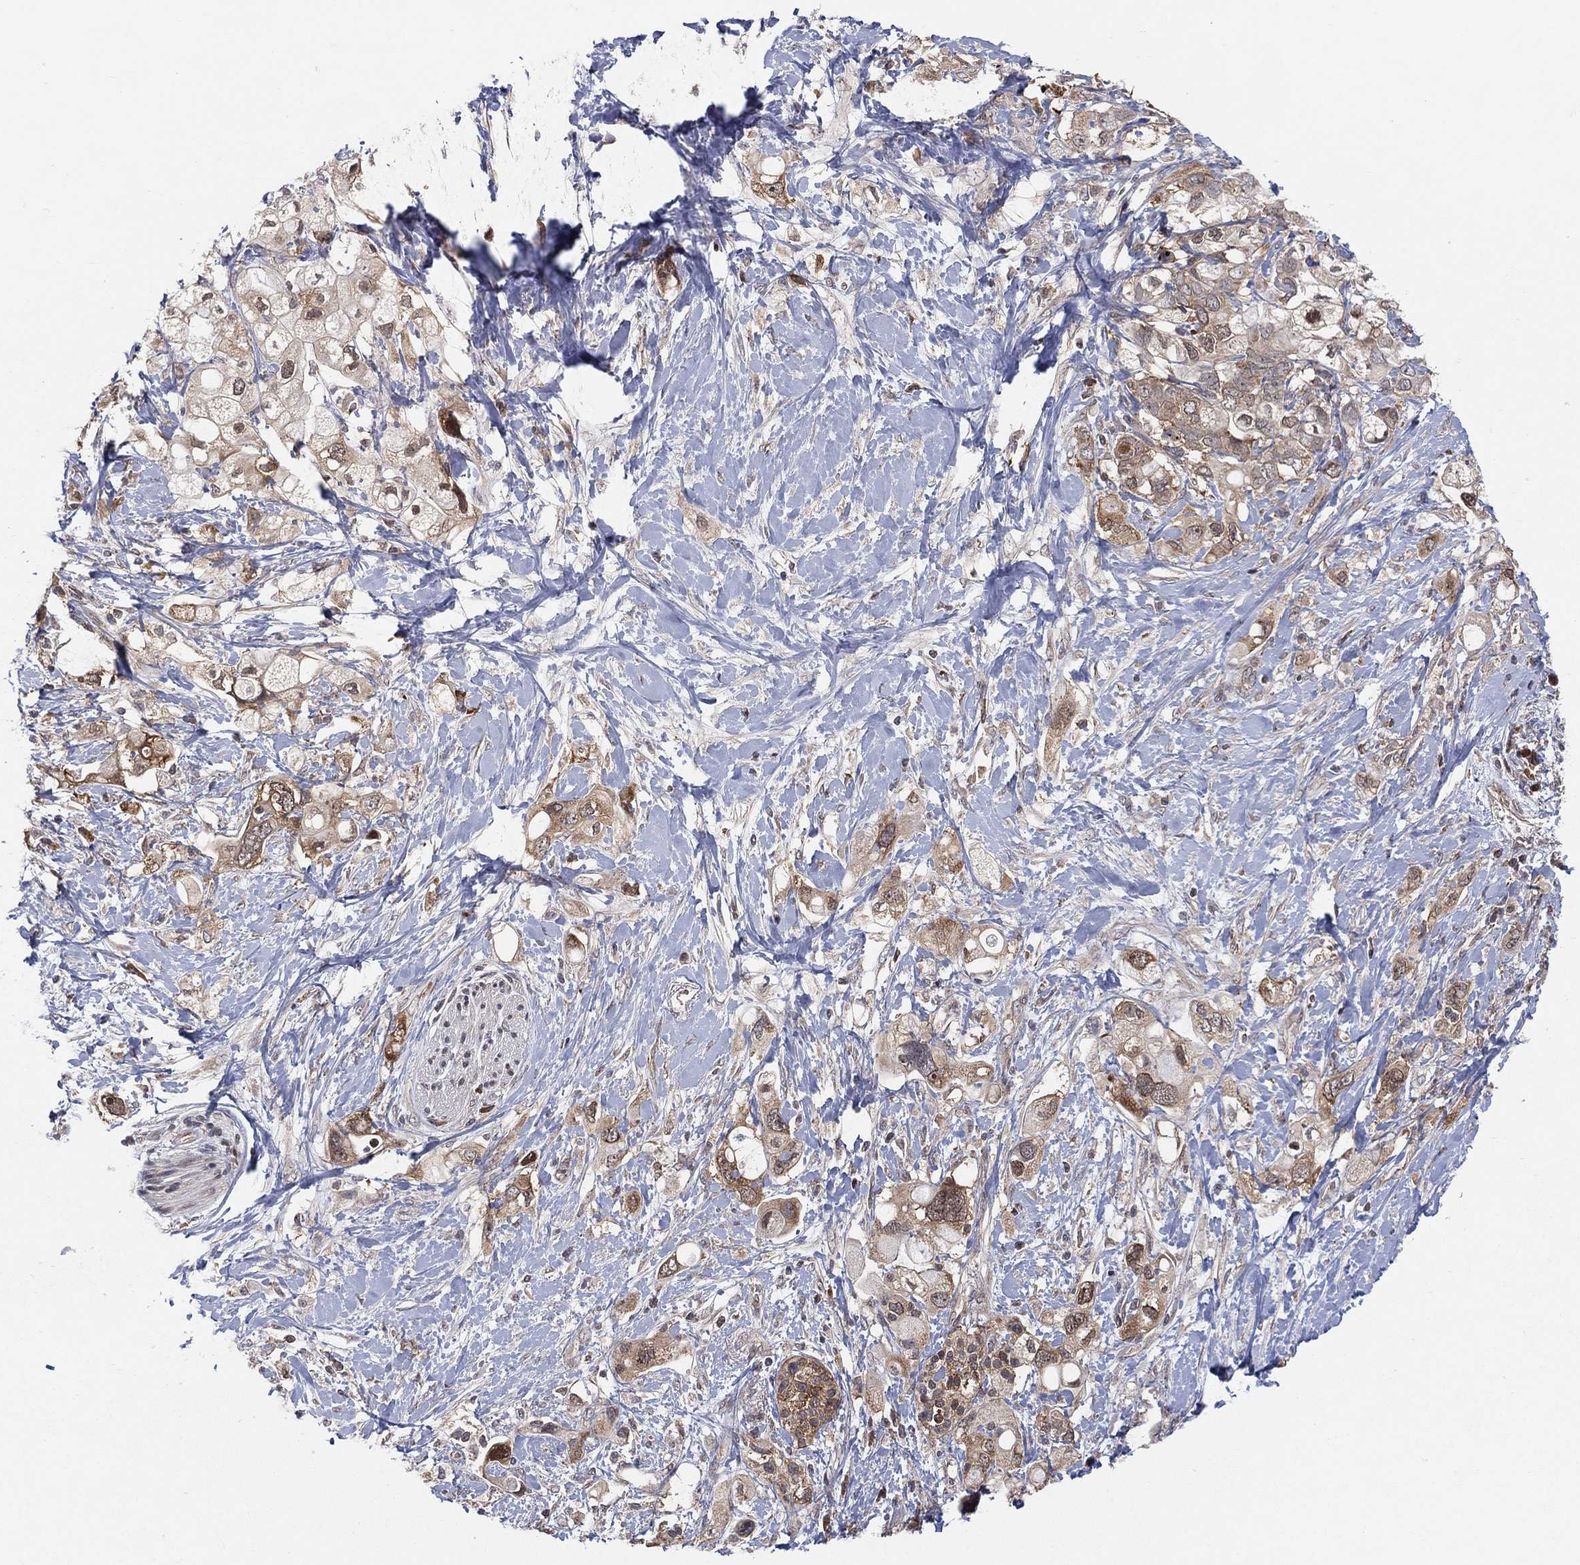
{"staining": {"intensity": "strong", "quantity": "25%-75%", "location": "cytoplasmic/membranous"}, "tissue": "pancreatic cancer", "cell_type": "Tumor cells", "image_type": "cancer", "snomed": [{"axis": "morphology", "description": "Adenocarcinoma, NOS"}, {"axis": "topography", "description": "Pancreas"}], "caption": "A micrograph of human pancreatic cancer stained for a protein shows strong cytoplasmic/membranous brown staining in tumor cells.", "gene": "TMTC4", "patient": {"sex": "female", "age": 56}}